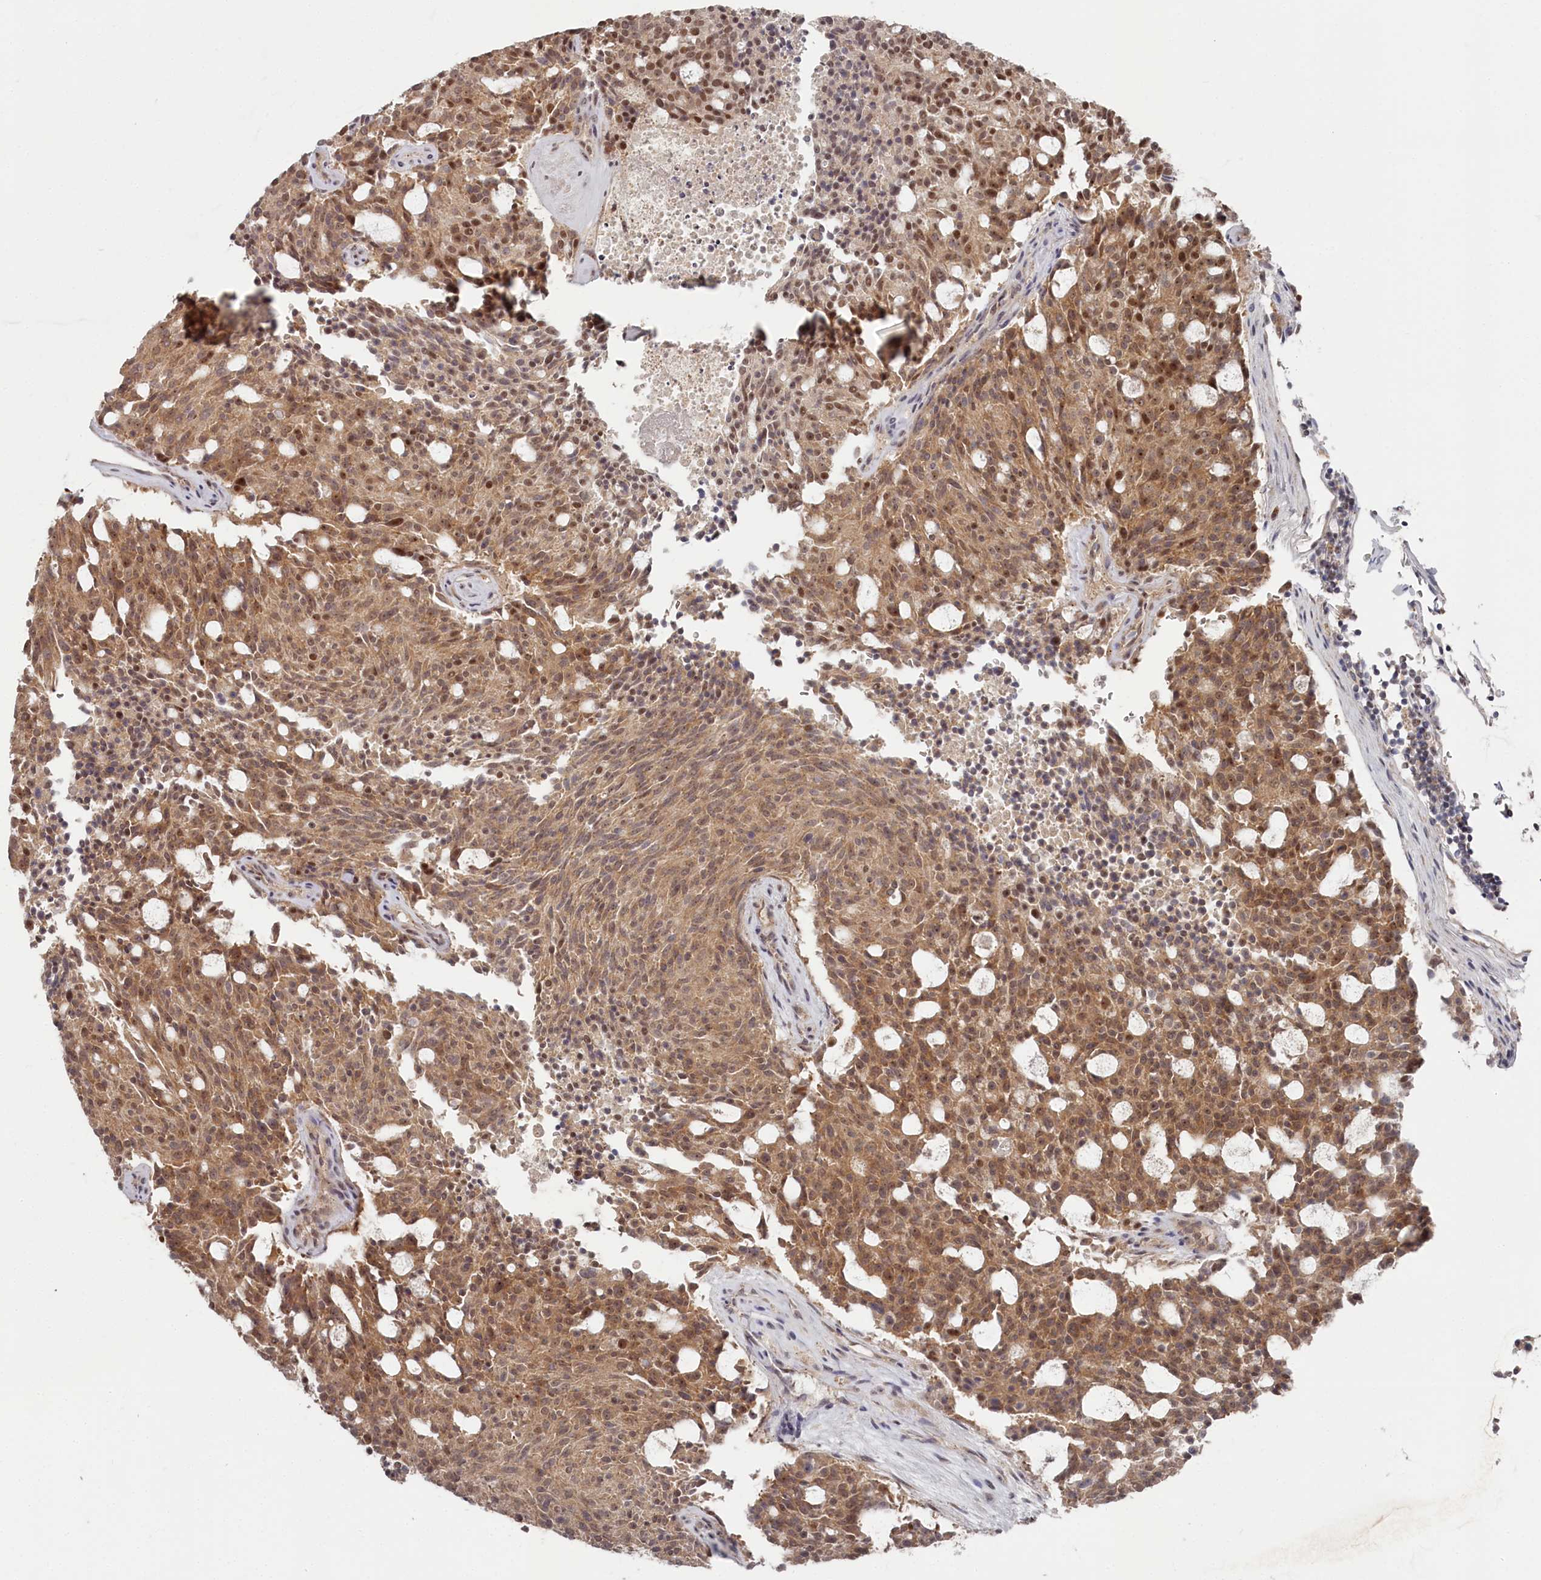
{"staining": {"intensity": "moderate", "quantity": ">75%", "location": "cytoplasmic/membranous,nuclear"}, "tissue": "carcinoid", "cell_type": "Tumor cells", "image_type": "cancer", "snomed": [{"axis": "morphology", "description": "Carcinoid, malignant, NOS"}, {"axis": "topography", "description": "Pancreas"}], "caption": "A medium amount of moderate cytoplasmic/membranous and nuclear positivity is seen in approximately >75% of tumor cells in malignant carcinoid tissue.", "gene": "EXOSC1", "patient": {"sex": "female", "age": 54}}